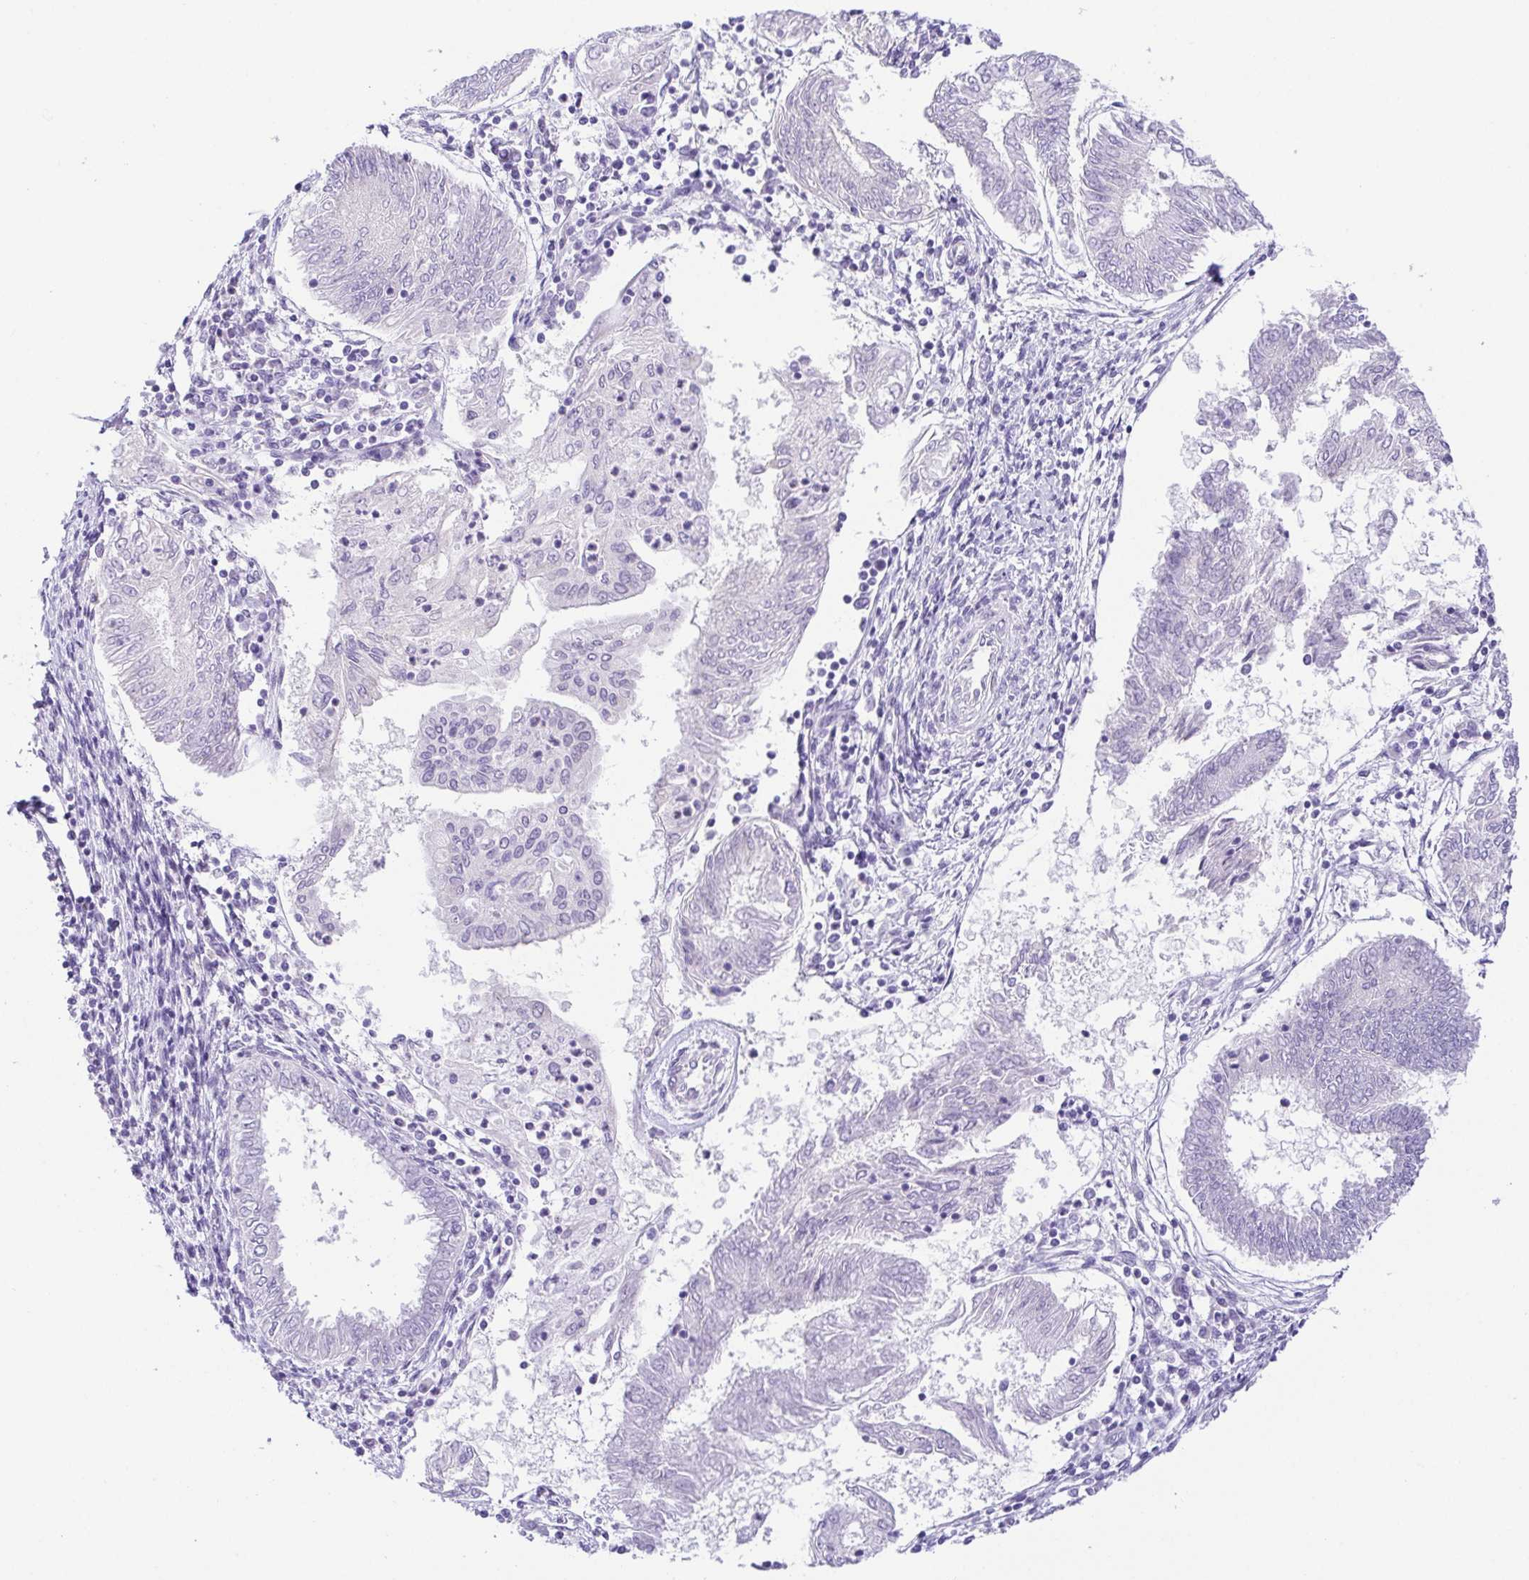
{"staining": {"intensity": "negative", "quantity": "none", "location": "none"}, "tissue": "endometrial cancer", "cell_type": "Tumor cells", "image_type": "cancer", "snomed": [{"axis": "morphology", "description": "Adenocarcinoma, NOS"}, {"axis": "topography", "description": "Endometrium"}], "caption": "Immunohistochemistry (IHC) photomicrograph of human endometrial cancer (adenocarcinoma) stained for a protein (brown), which shows no positivity in tumor cells.", "gene": "KRTDAP", "patient": {"sex": "female", "age": 68}}